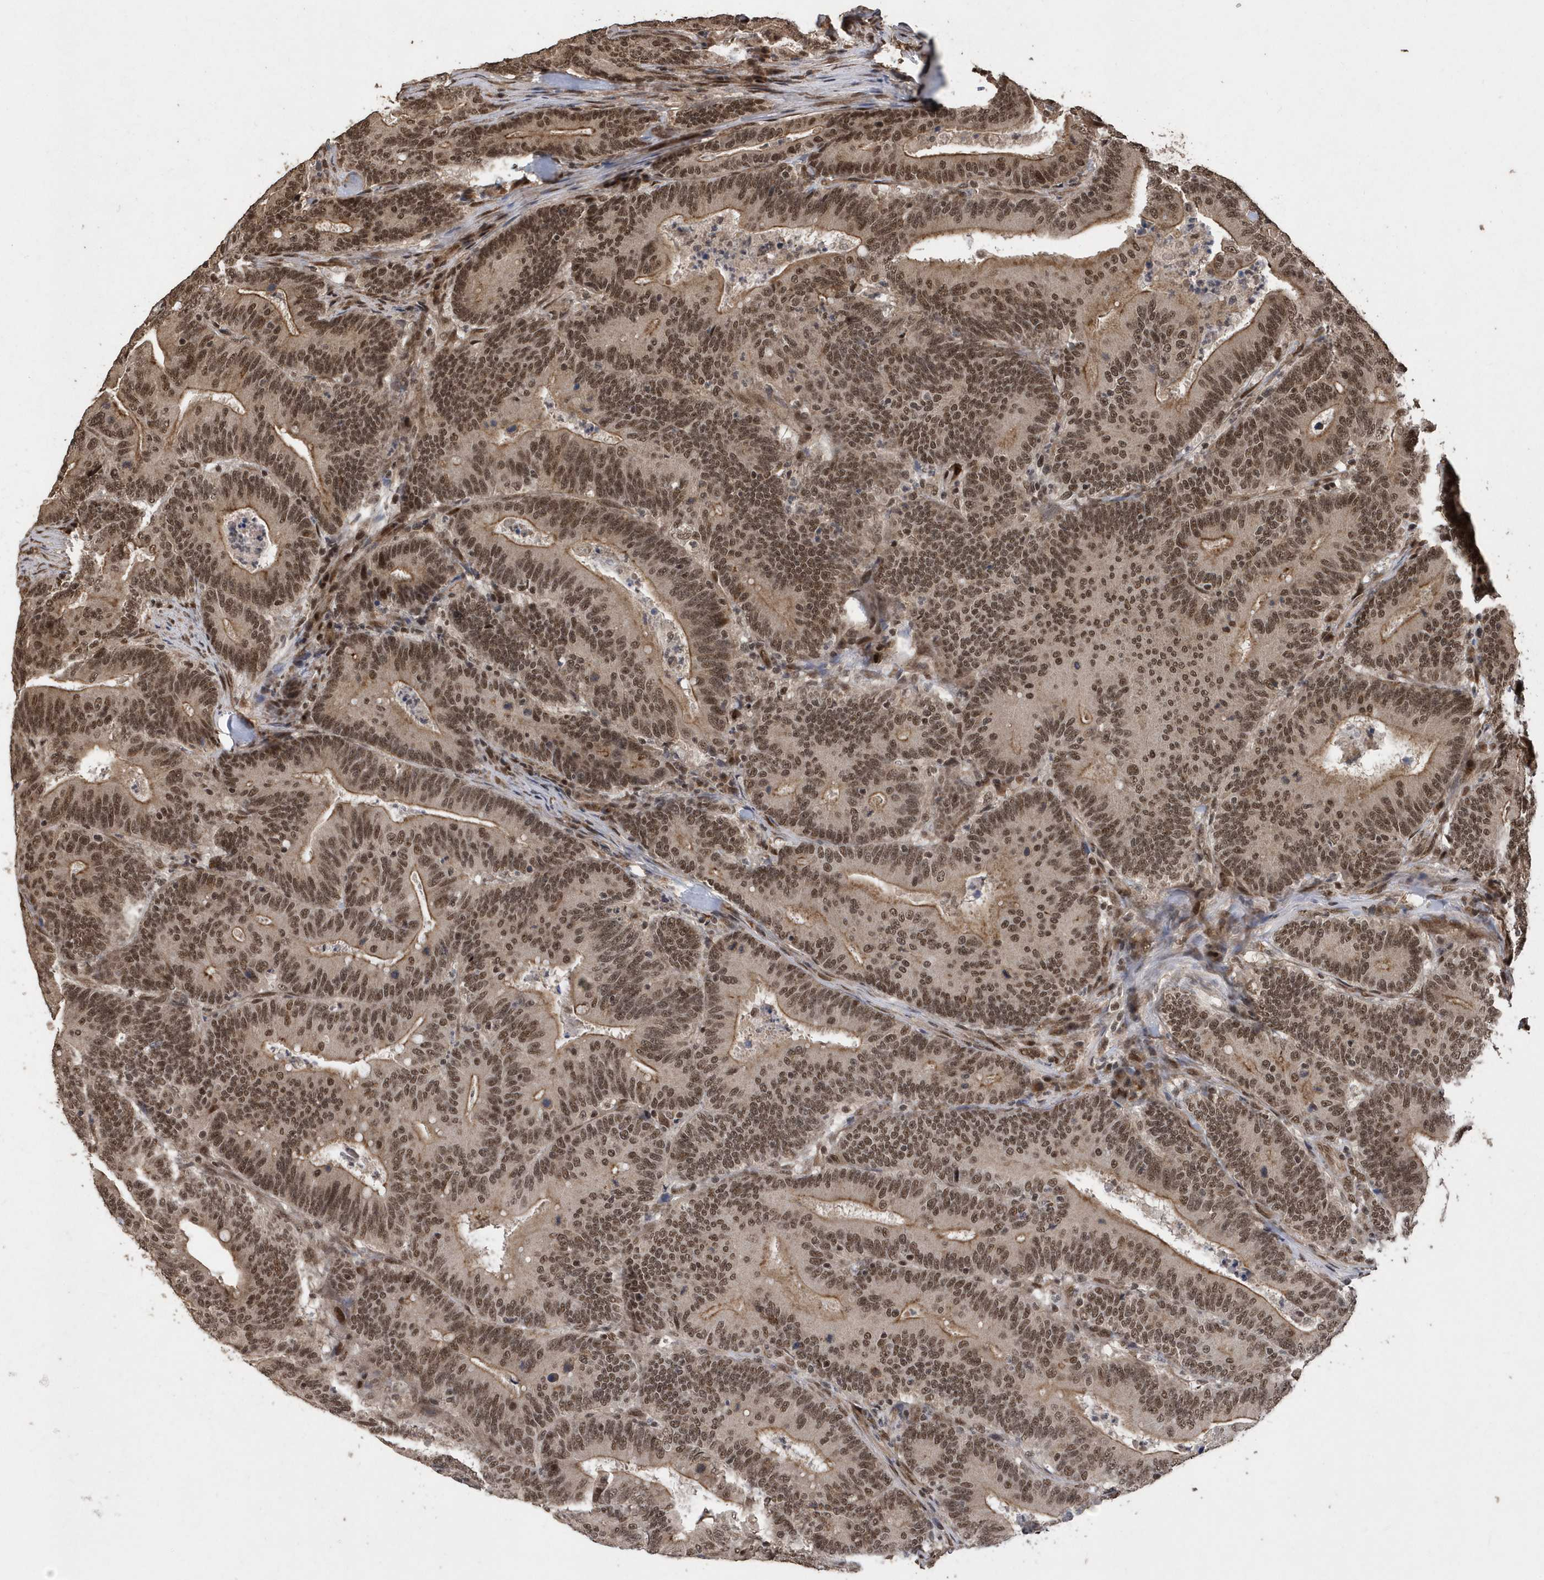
{"staining": {"intensity": "moderate", "quantity": ">75%", "location": "cytoplasmic/membranous,nuclear"}, "tissue": "colorectal cancer", "cell_type": "Tumor cells", "image_type": "cancer", "snomed": [{"axis": "morphology", "description": "Adenocarcinoma, NOS"}, {"axis": "topography", "description": "Colon"}], "caption": "Adenocarcinoma (colorectal) stained with a protein marker exhibits moderate staining in tumor cells.", "gene": "INTS12", "patient": {"sex": "female", "age": 66}}